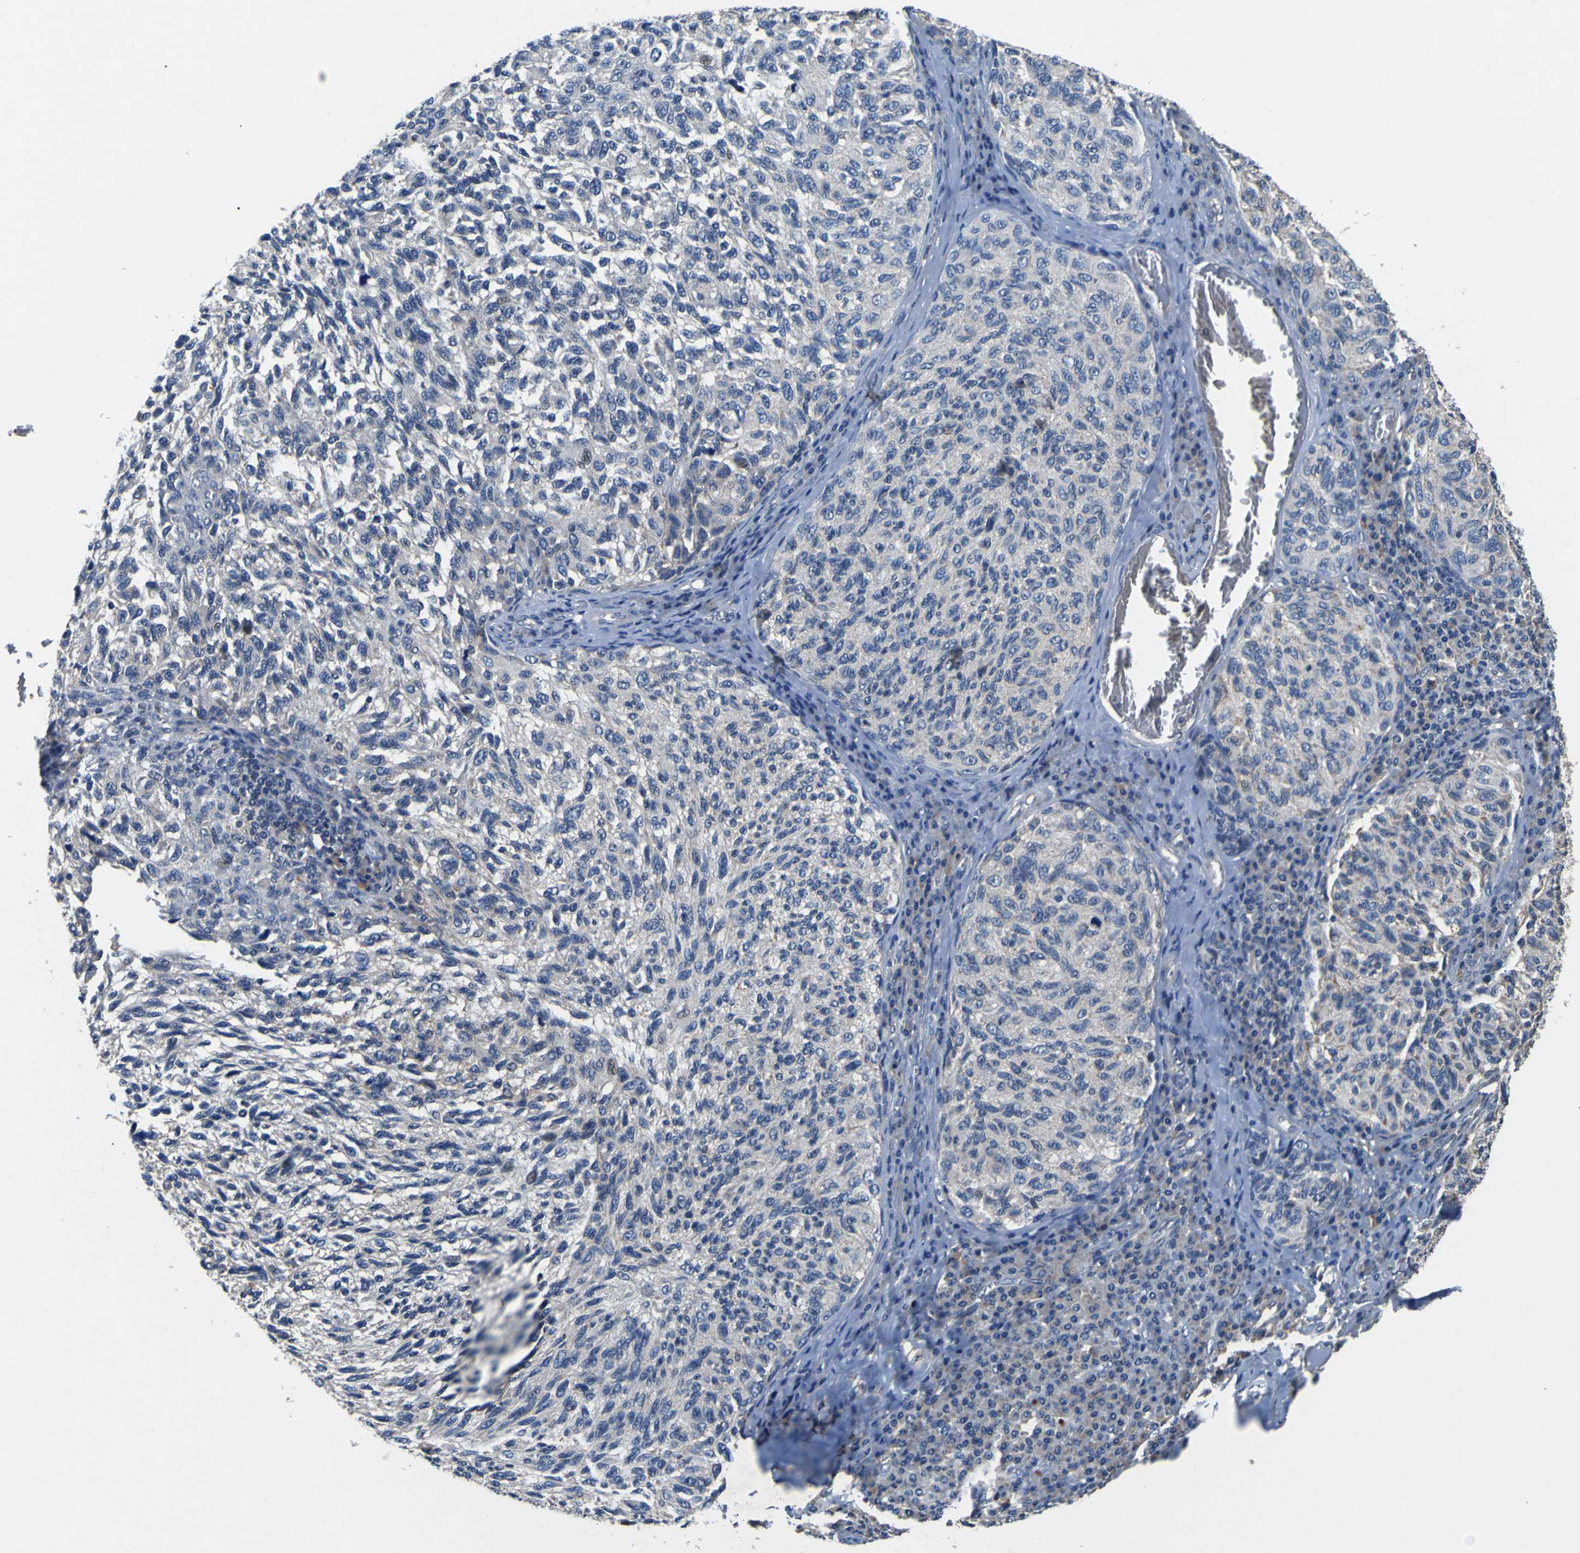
{"staining": {"intensity": "negative", "quantity": "none", "location": "none"}, "tissue": "melanoma", "cell_type": "Tumor cells", "image_type": "cancer", "snomed": [{"axis": "morphology", "description": "Malignant melanoma, NOS"}, {"axis": "topography", "description": "Skin"}], "caption": "IHC of human malignant melanoma reveals no positivity in tumor cells.", "gene": "EPHB4", "patient": {"sex": "female", "age": 73}}